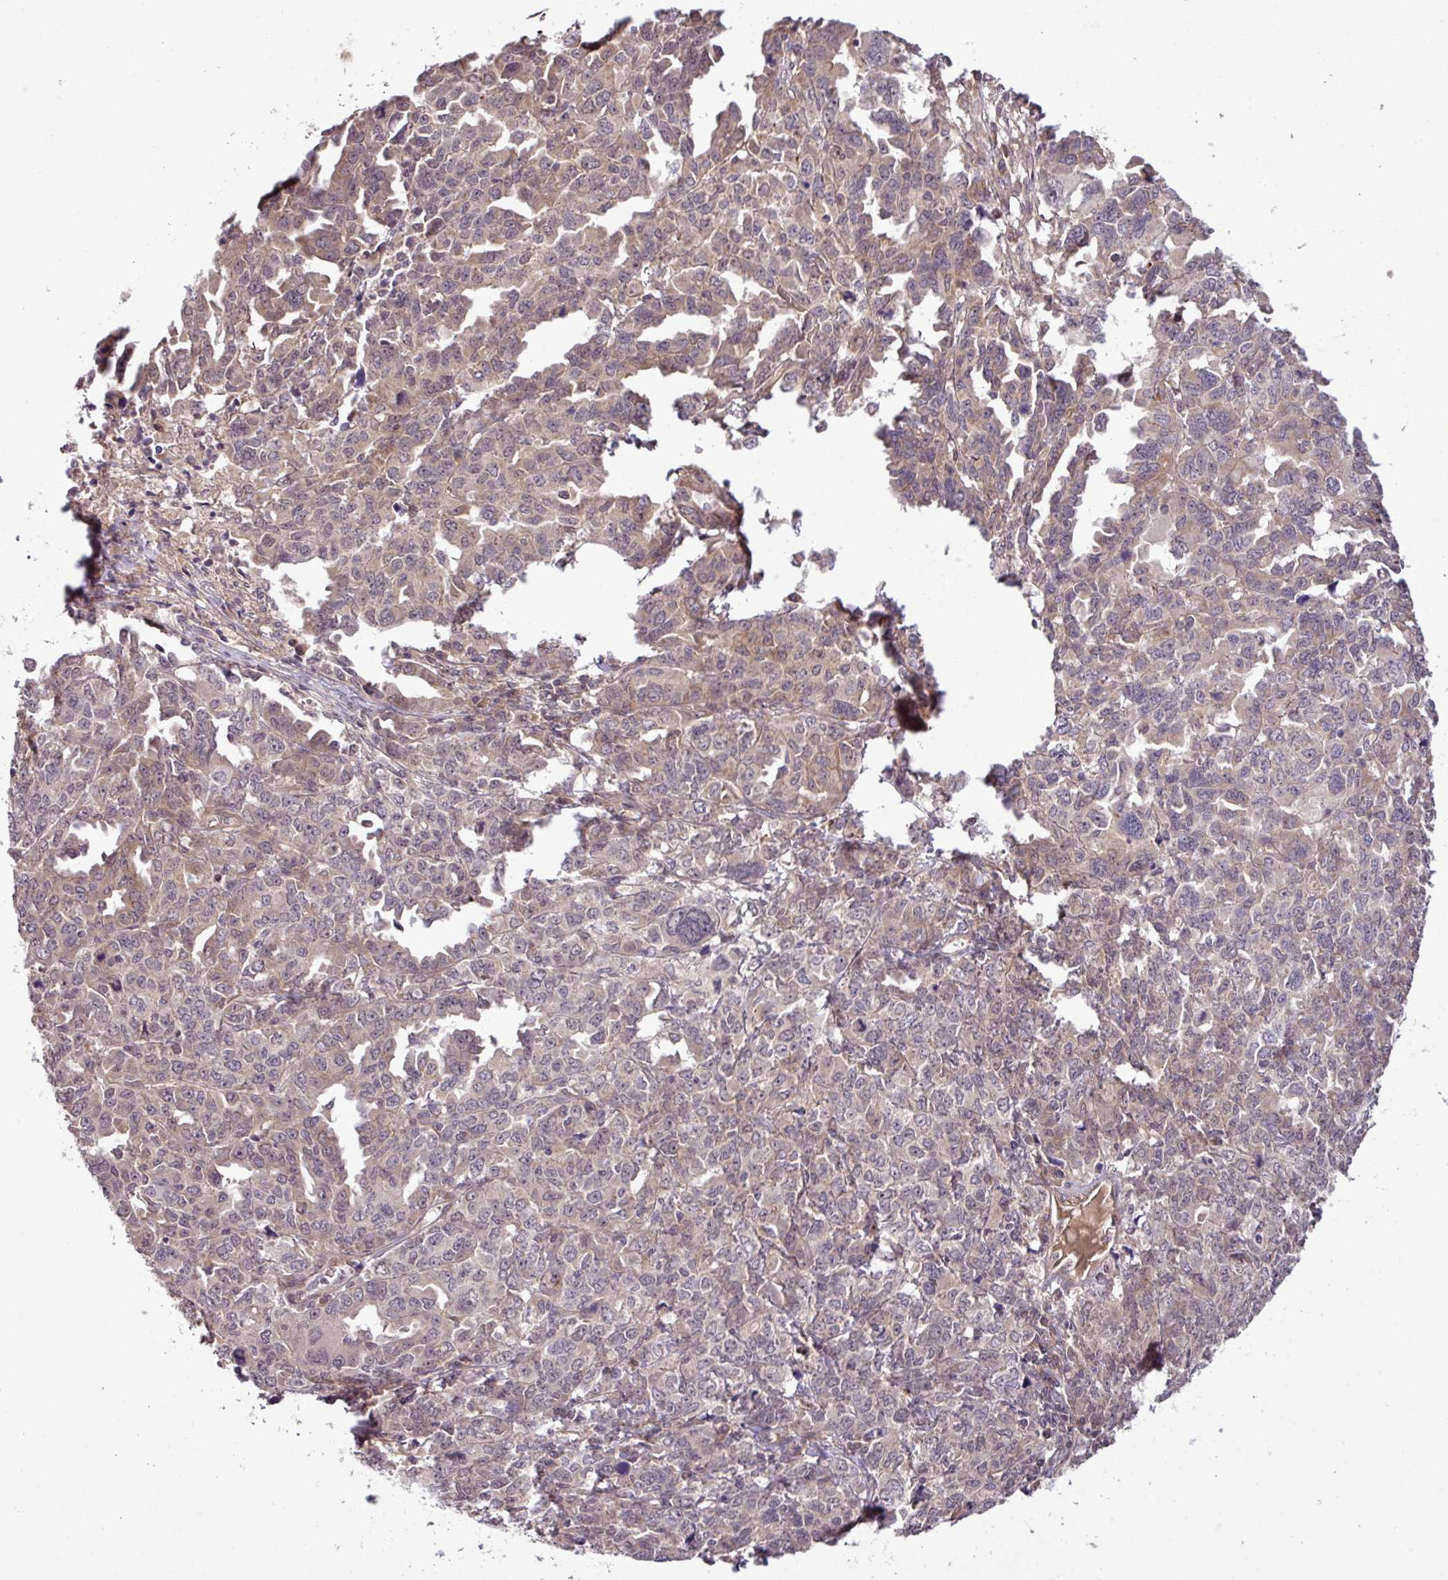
{"staining": {"intensity": "weak", "quantity": "25%-75%", "location": "nuclear"}, "tissue": "ovarian cancer", "cell_type": "Tumor cells", "image_type": "cancer", "snomed": [{"axis": "morphology", "description": "Adenocarcinoma, NOS"}, {"axis": "morphology", "description": "Carcinoma, endometroid"}, {"axis": "topography", "description": "Ovary"}], "caption": "Immunohistochemical staining of human ovarian cancer (adenocarcinoma) demonstrates weak nuclear protein positivity in approximately 25%-75% of tumor cells. (DAB (3,3'-diaminobenzidine) IHC, brown staining for protein, blue staining for nuclei).", "gene": "XIAP", "patient": {"sex": "female", "age": 72}}